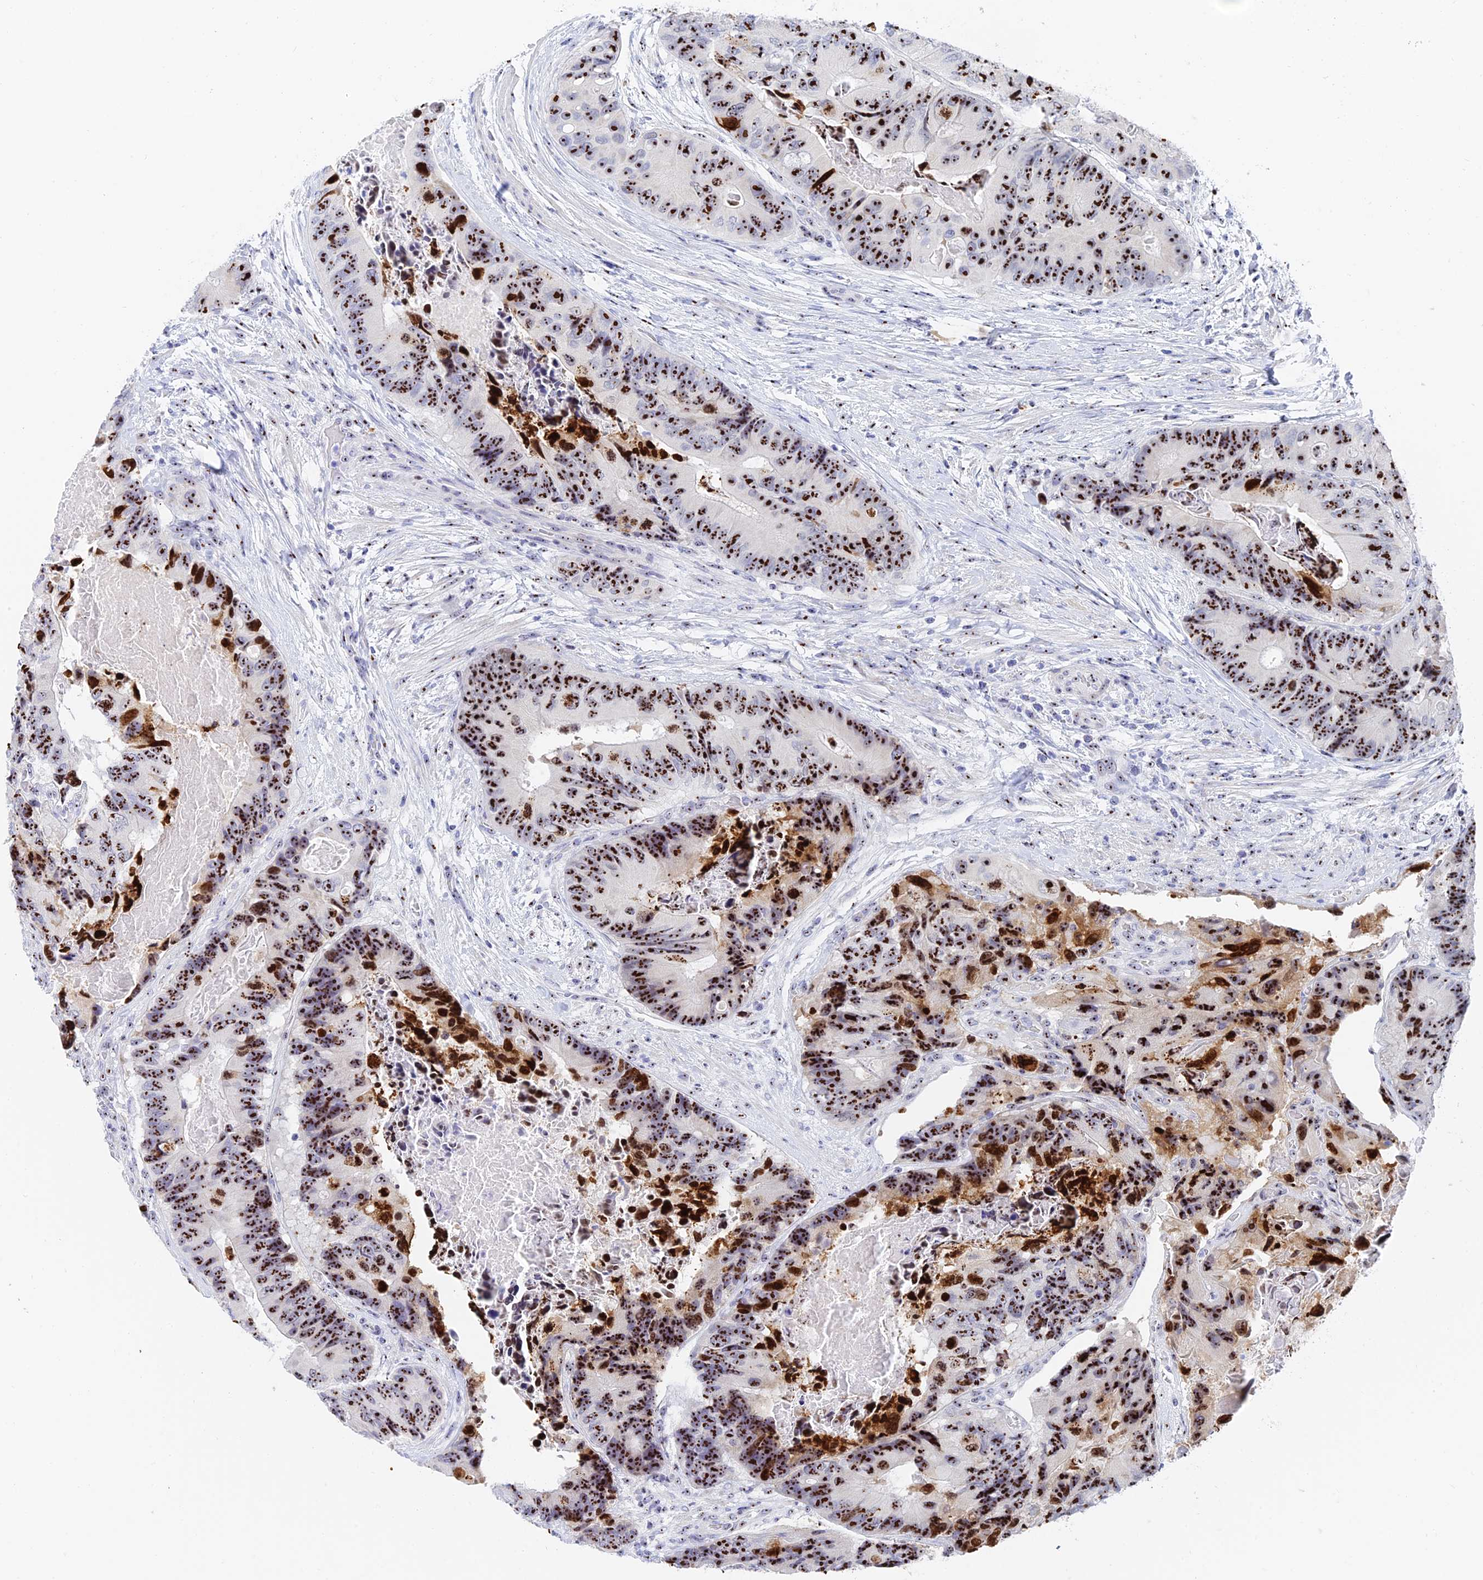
{"staining": {"intensity": "strong", "quantity": ">75%", "location": "nuclear"}, "tissue": "colorectal cancer", "cell_type": "Tumor cells", "image_type": "cancer", "snomed": [{"axis": "morphology", "description": "Adenocarcinoma, NOS"}, {"axis": "topography", "description": "Colon"}], "caption": "DAB immunohistochemical staining of colorectal cancer demonstrates strong nuclear protein staining in approximately >75% of tumor cells.", "gene": "RSL1D1", "patient": {"sex": "male", "age": 84}}